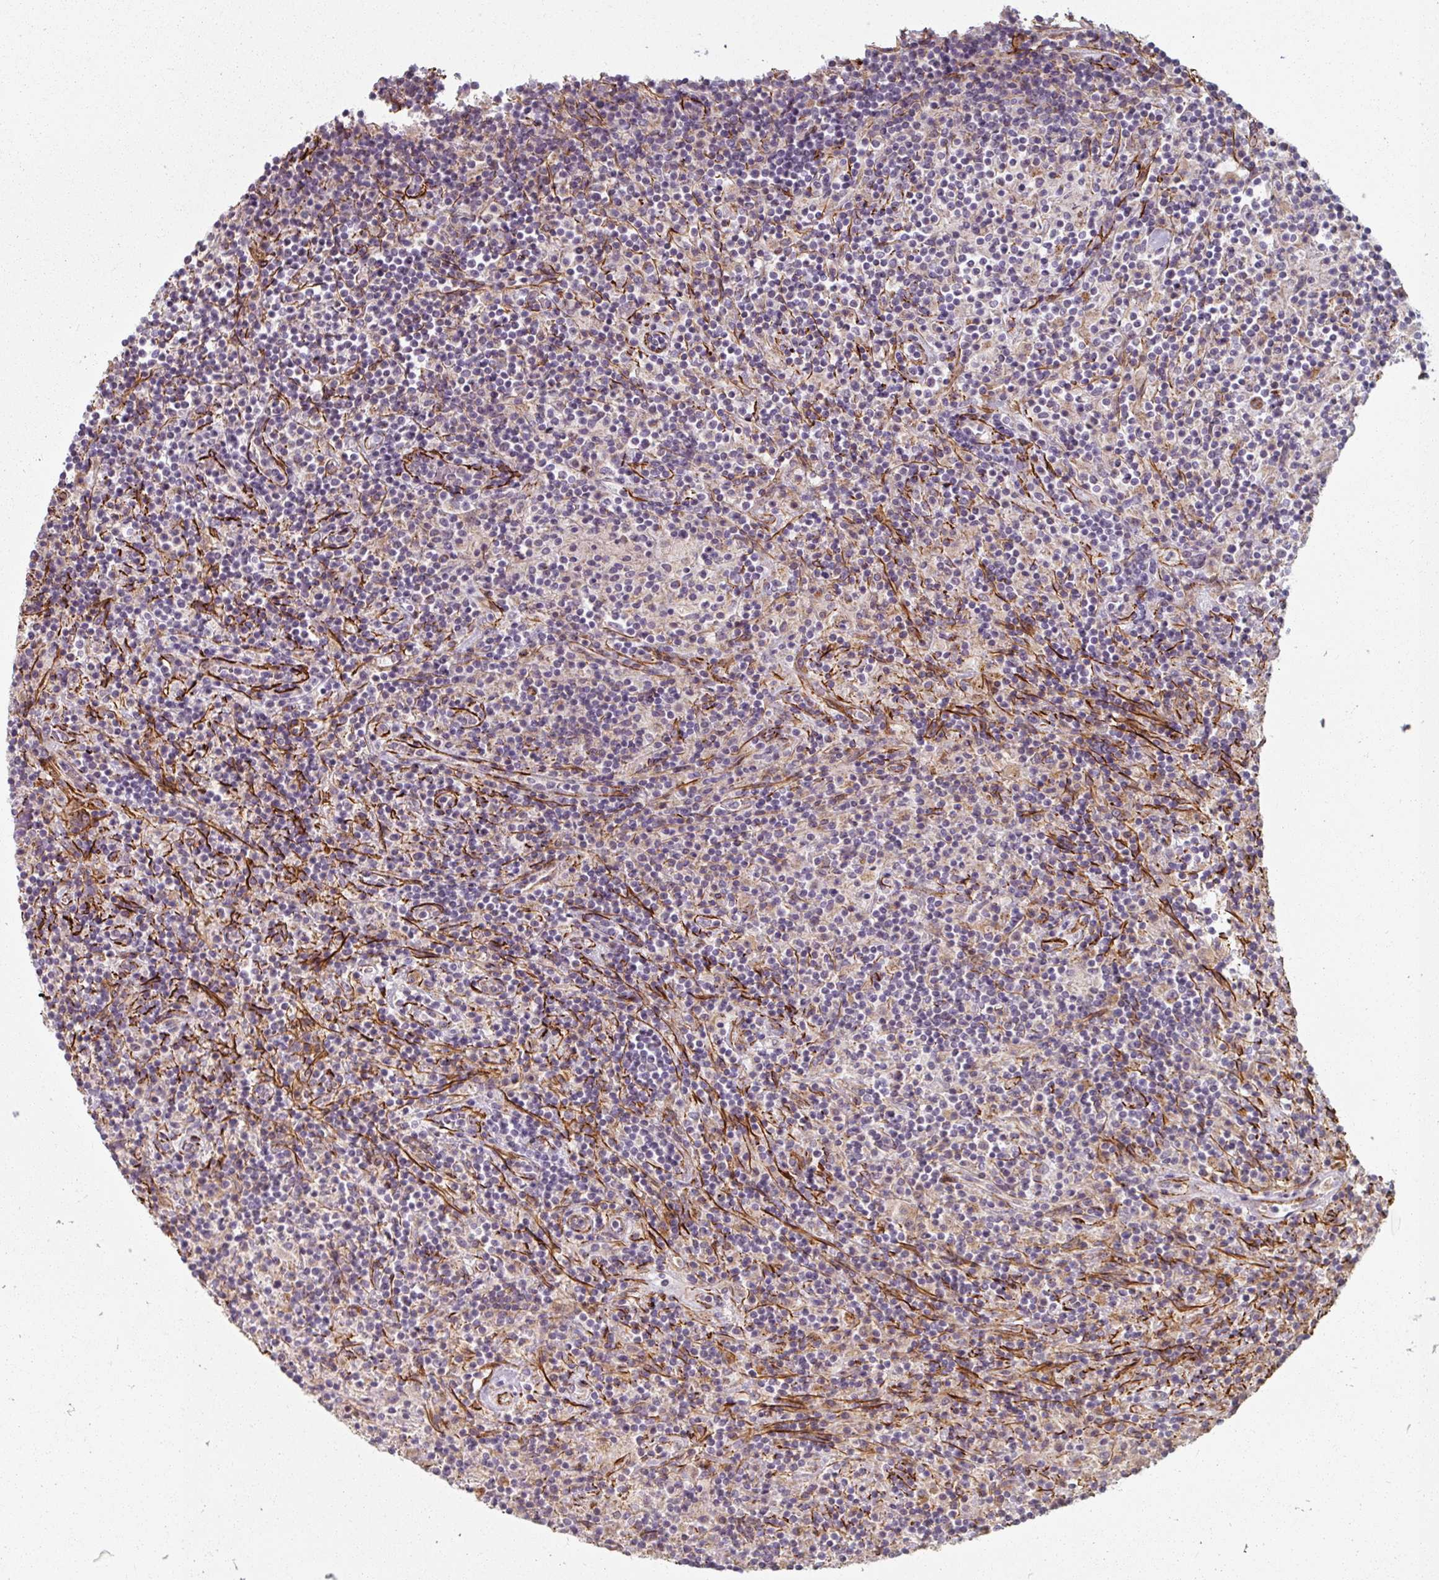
{"staining": {"intensity": "moderate", "quantity": ">75%", "location": "cytoplasmic/membranous"}, "tissue": "lymphoma", "cell_type": "Tumor cells", "image_type": "cancer", "snomed": [{"axis": "morphology", "description": "Hodgkin's disease, NOS"}, {"axis": "topography", "description": "Lymph node"}], "caption": "Immunohistochemical staining of human lymphoma reveals medium levels of moderate cytoplasmic/membranous protein expression in about >75% of tumor cells.", "gene": "MRPS5", "patient": {"sex": "male", "age": 70}}